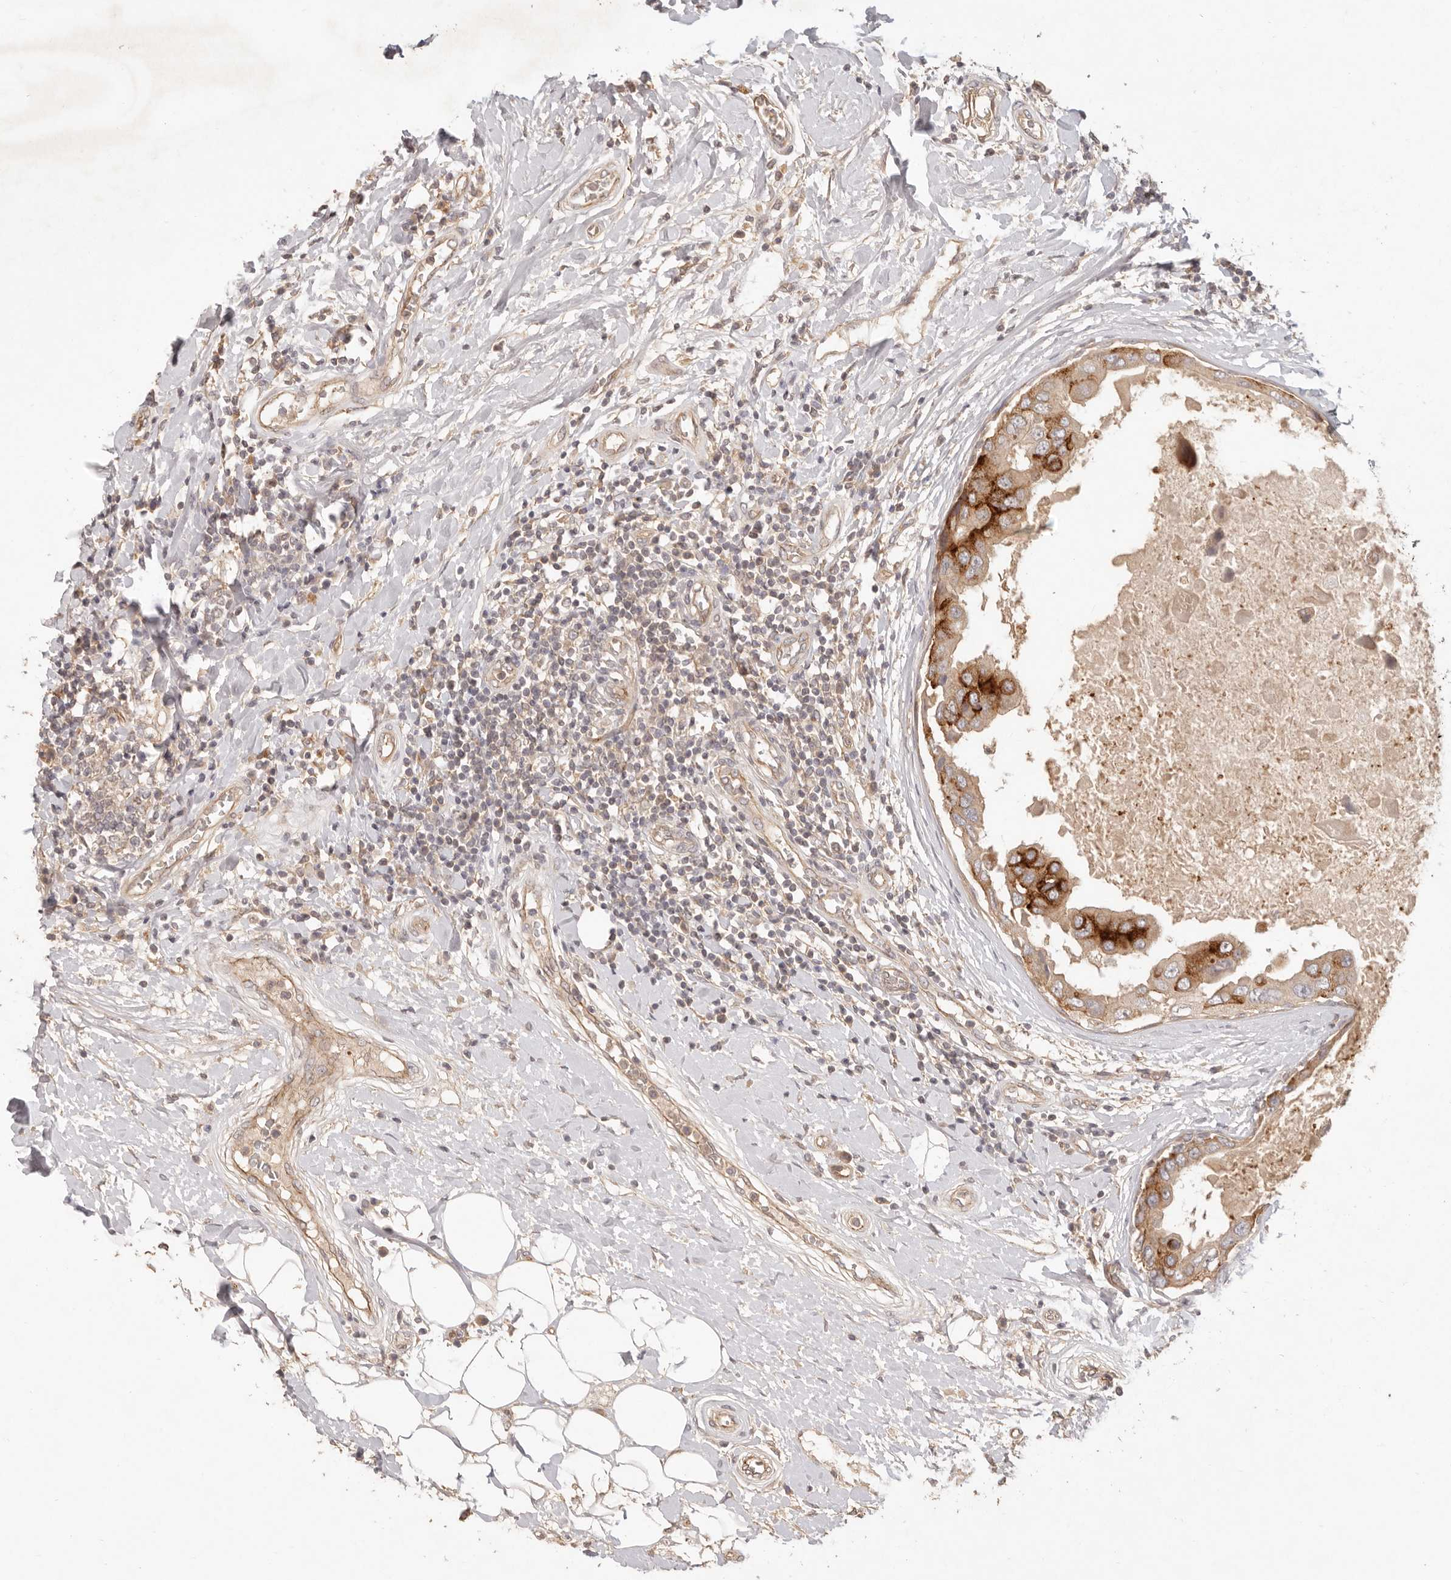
{"staining": {"intensity": "moderate", "quantity": "25%-75%", "location": "cytoplasmic/membranous"}, "tissue": "breast cancer", "cell_type": "Tumor cells", "image_type": "cancer", "snomed": [{"axis": "morphology", "description": "Duct carcinoma"}, {"axis": "topography", "description": "Breast"}], "caption": "This image reveals IHC staining of breast infiltrating ductal carcinoma, with medium moderate cytoplasmic/membranous positivity in about 25%-75% of tumor cells.", "gene": "PPP1R3B", "patient": {"sex": "female", "age": 27}}